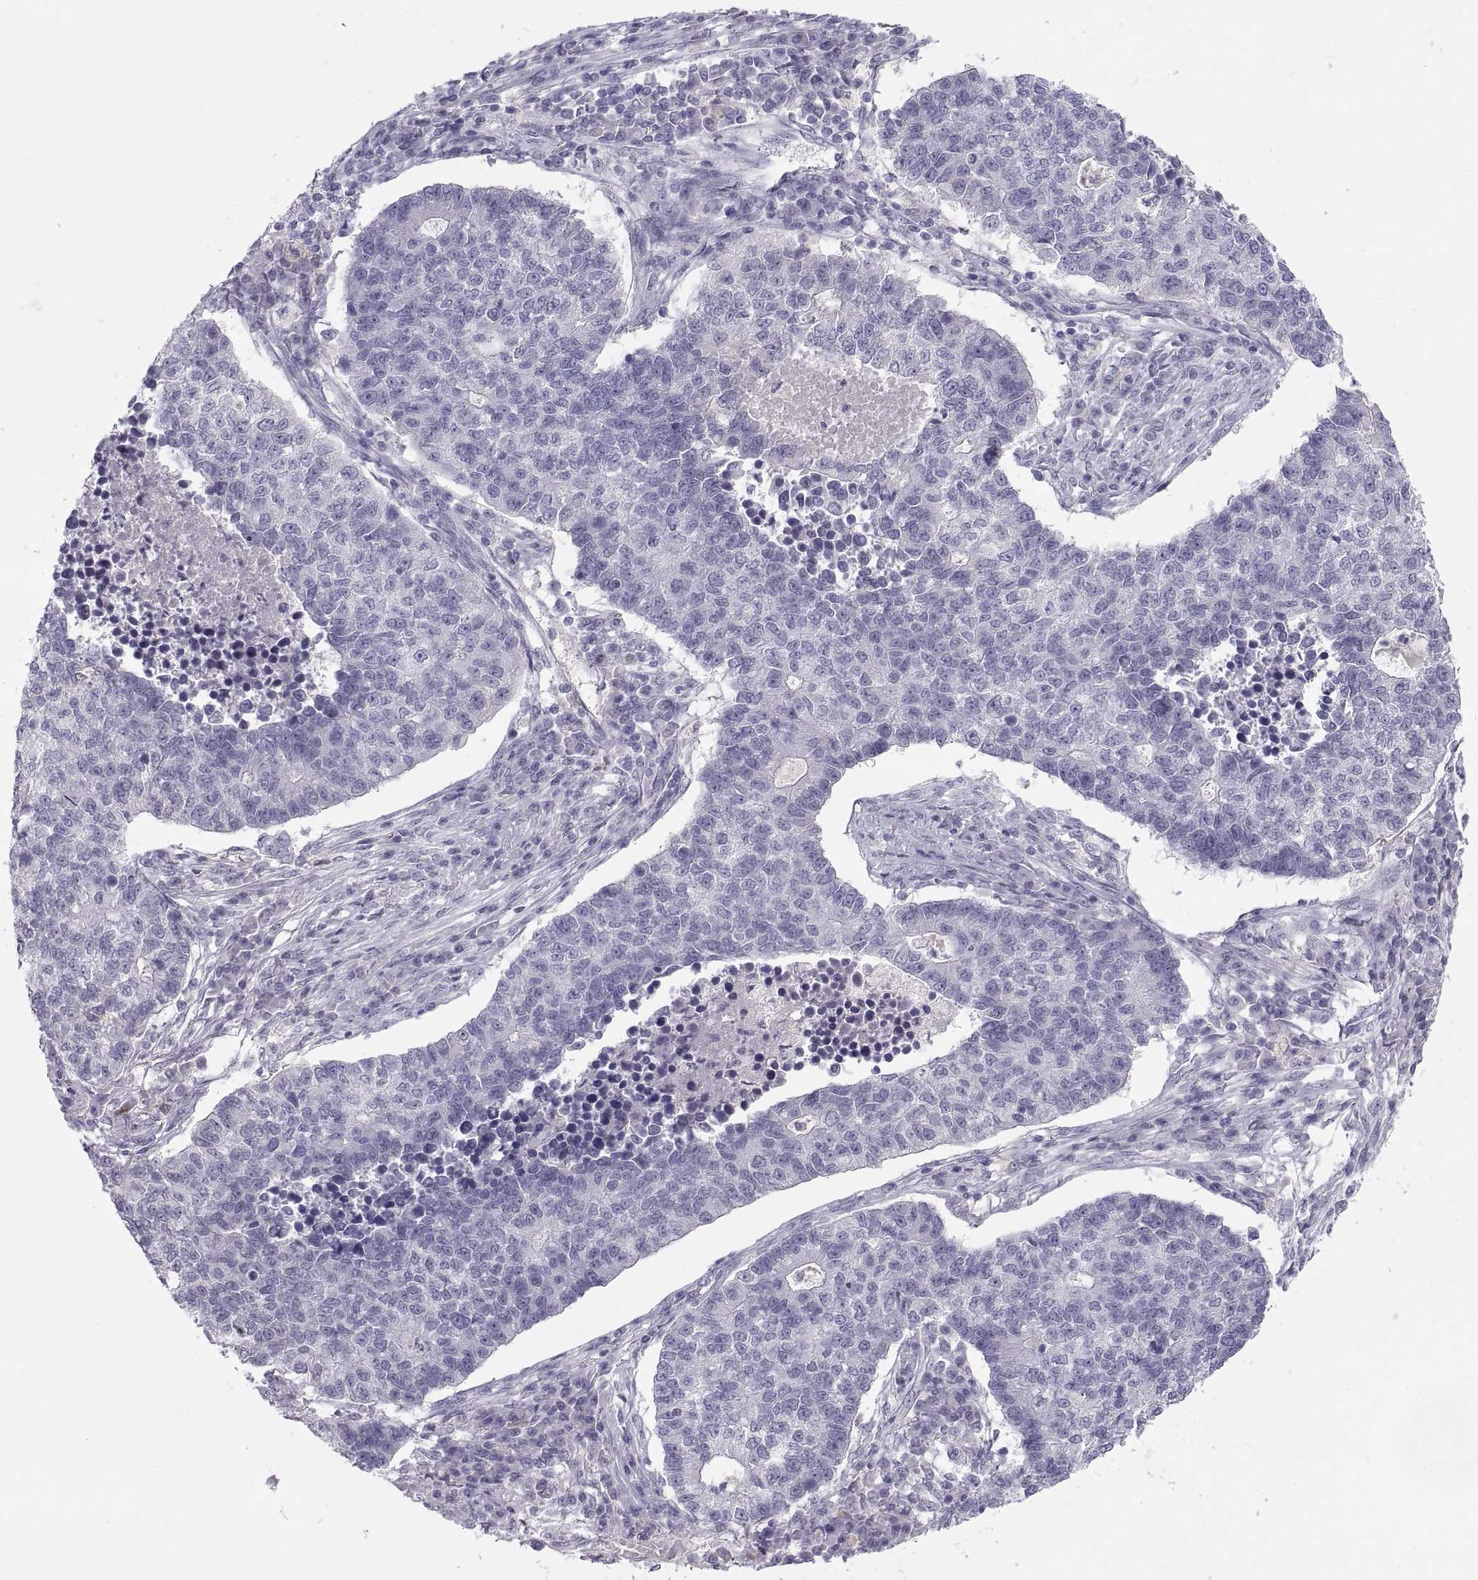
{"staining": {"intensity": "negative", "quantity": "none", "location": "none"}, "tissue": "lung cancer", "cell_type": "Tumor cells", "image_type": "cancer", "snomed": [{"axis": "morphology", "description": "Adenocarcinoma, NOS"}, {"axis": "topography", "description": "Lung"}], "caption": "Immunohistochemistry (IHC) histopathology image of neoplastic tissue: lung cancer (adenocarcinoma) stained with DAB exhibits no significant protein positivity in tumor cells.", "gene": "MAGEB2", "patient": {"sex": "male", "age": 57}}